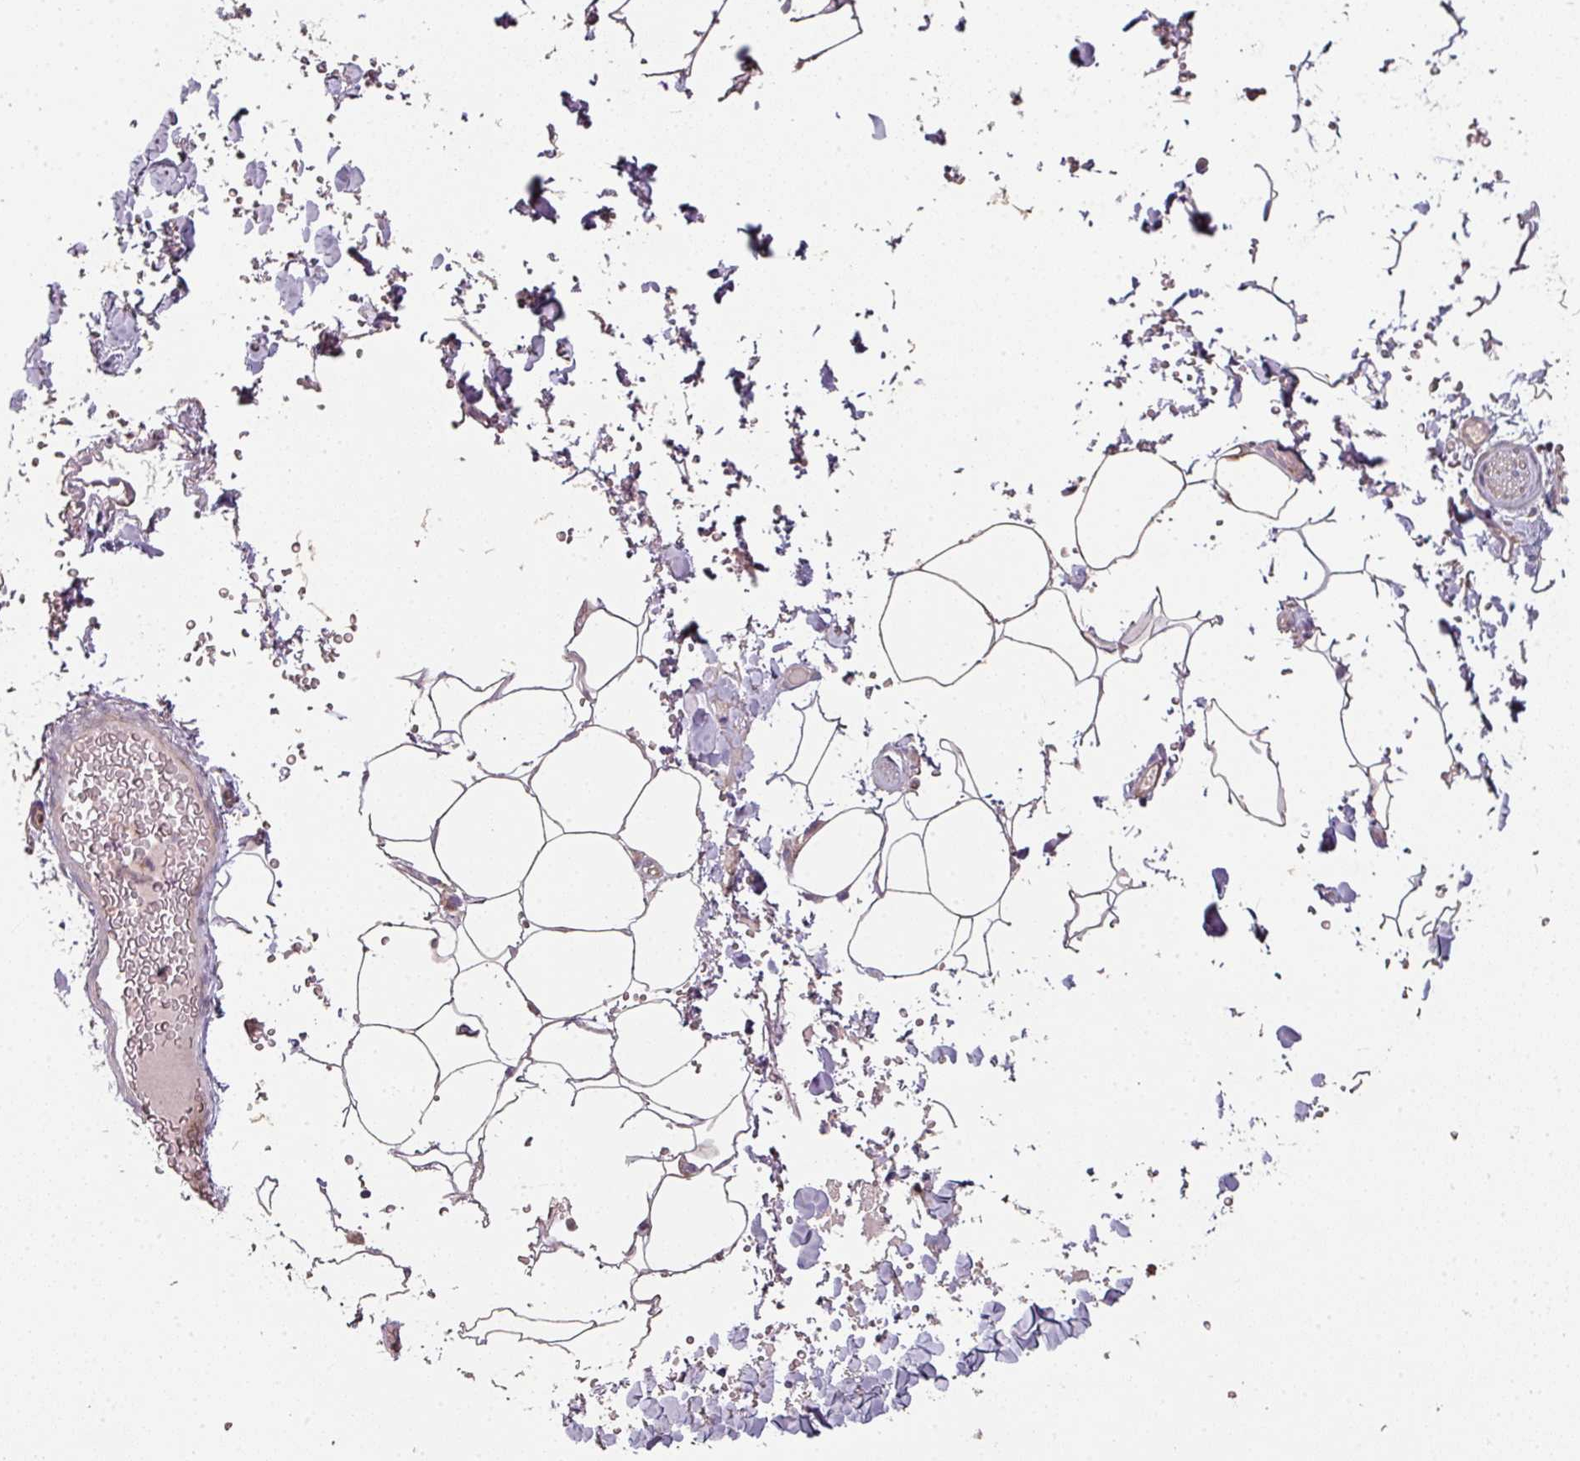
{"staining": {"intensity": "negative", "quantity": "none", "location": "none"}, "tissue": "adipose tissue", "cell_type": "Adipocytes", "image_type": "normal", "snomed": [{"axis": "morphology", "description": "Normal tissue, NOS"}, {"axis": "topography", "description": "Rectum"}, {"axis": "topography", "description": "Peripheral nerve tissue"}], "caption": "Image shows no significant protein staining in adipocytes of unremarkable adipose tissue.", "gene": "GSKIP", "patient": {"sex": "female", "age": 69}}